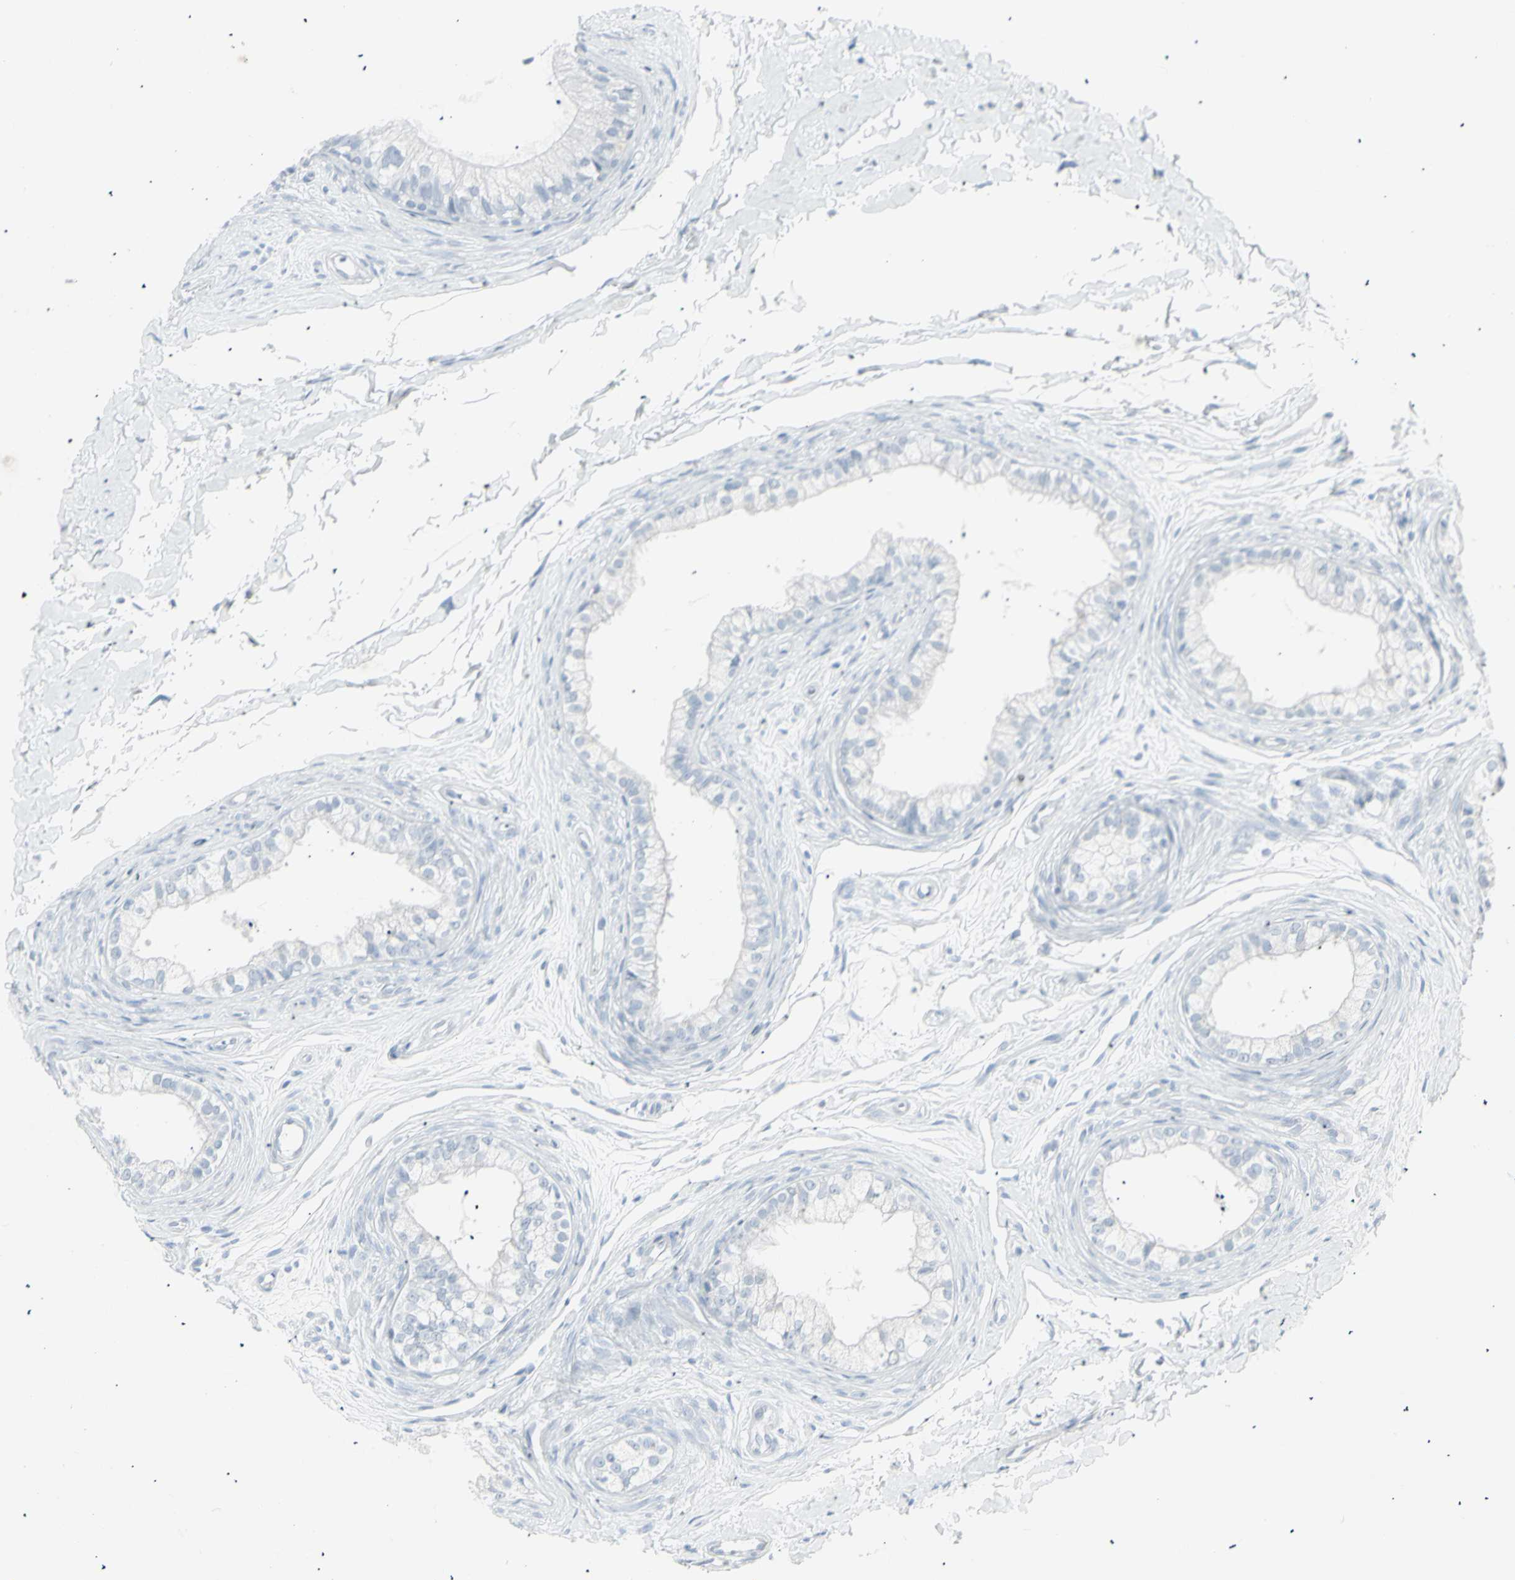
{"staining": {"intensity": "negative", "quantity": "none", "location": "none"}, "tissue": "epididymis", "cell_type": "Glandular cells", "image_type": "normal", "snomed": [{"axis": "morphology", "description": "Normal tissue, NOS"}, {"axis": "topography", "description": "Epididymis"}], "caption": "The immunohistochemistry image has no significant staining in glandular cells of epididymis. The staining is performed using DAB brown chromogen with nuclei counter-stained in using hematoxylin.", "gene": "YBX2", "patient": {"sex": "male", "age": 56}}